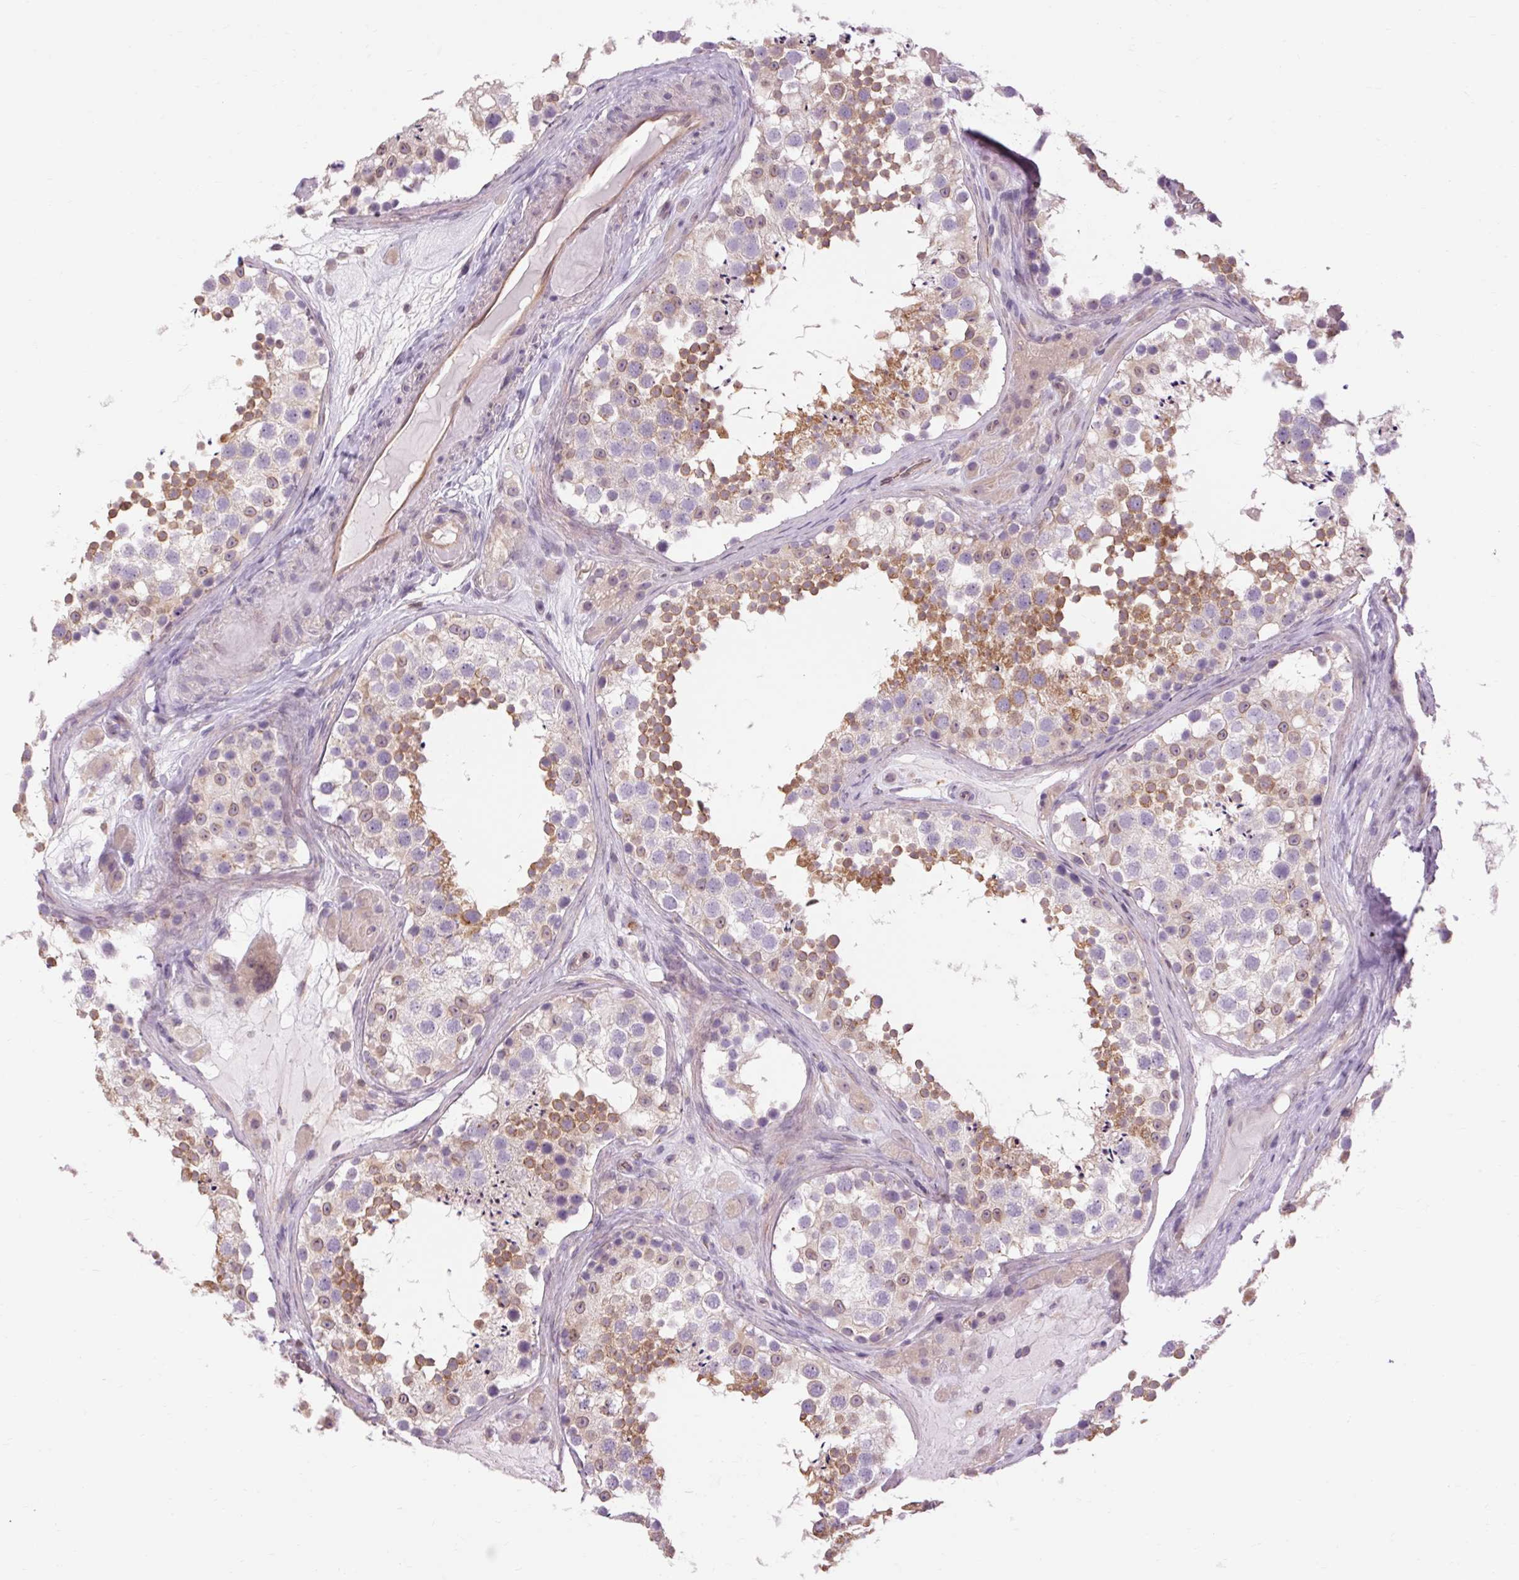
{"staining": {"intensity": "moderate", "quantity": "<25%", "location": "cytoplasmic/membranous"}, "tissue": "testis", "cell_type": "Cells in seminiferous ducts", "image_type": "normal", "snomed": [{"axis": "morphology", "description": "Normal tissue, NOS"}, {"axis": "topography", "description": "Testis"}], "caption": "Testis stained for a protein (brown) demonstrates moderate cytoplasmic/membranous positive positivity in approximately <25% of cells in seminiferous ducts.", "gene": "TM6SF1", "patient": {"sex": "male", "age": 41}}